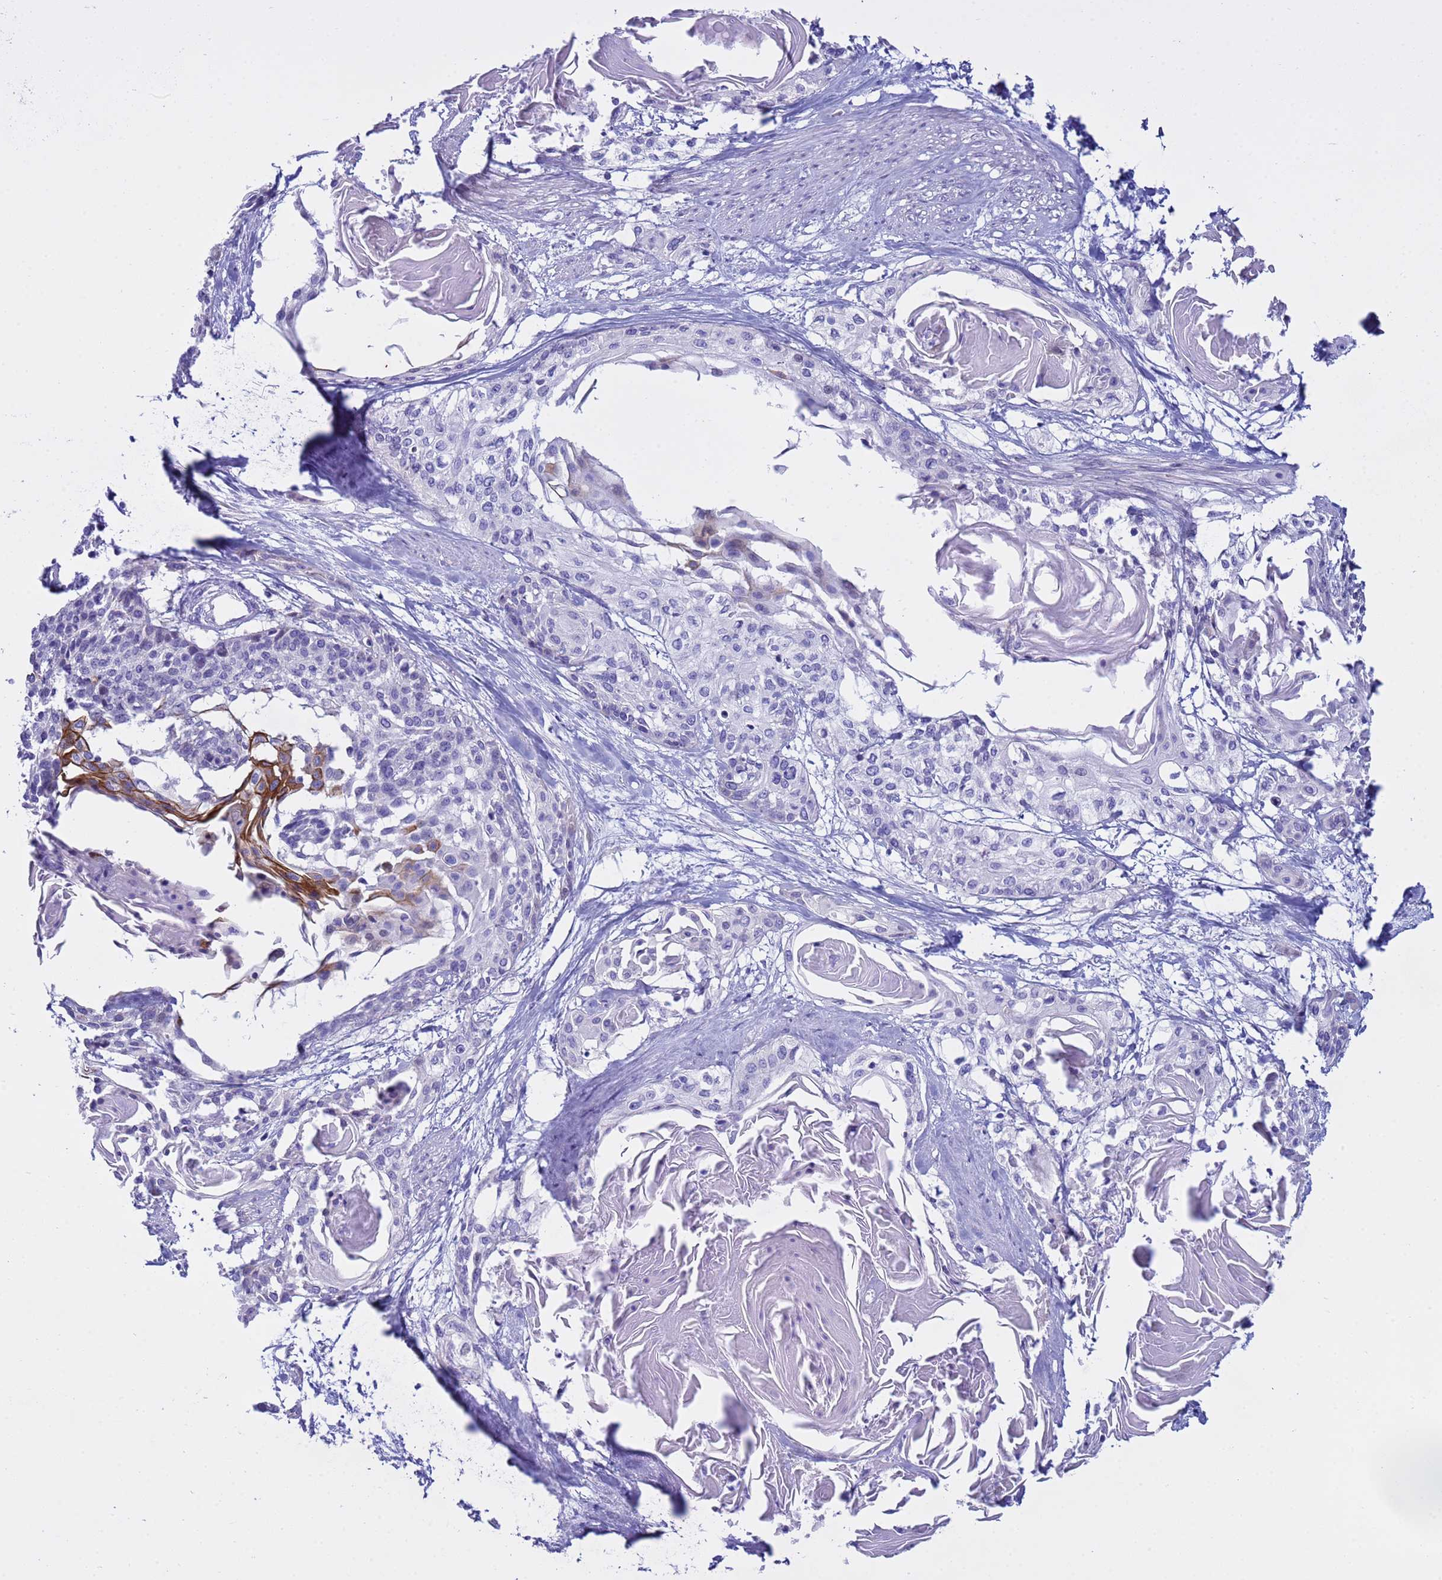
{"staining": {"intensity": "moderate", "quantity": "<25%", "location": "cytoplasmic/membranous"}, "tissue": "cervical cancer", "cell_type": "Tumor cells", "image_type": "cancer", "snomed": [{"axis": "morphology", "description": "Squamous cell carcinoma, NOS"}, {"axis": "topography", "description": "Cervix"}], "caption": "Immunohistochemical staining of human squamous cell carcinoma (cervical) demonstrates moderate cytoplasmic/membranous protein staining in about <25% of tumor cells. Ihc stains the protein of interest in brown and the nuclei are stained blue.", "gene": "IGSF11", "patient": {"sex": "female", "age": 57}}